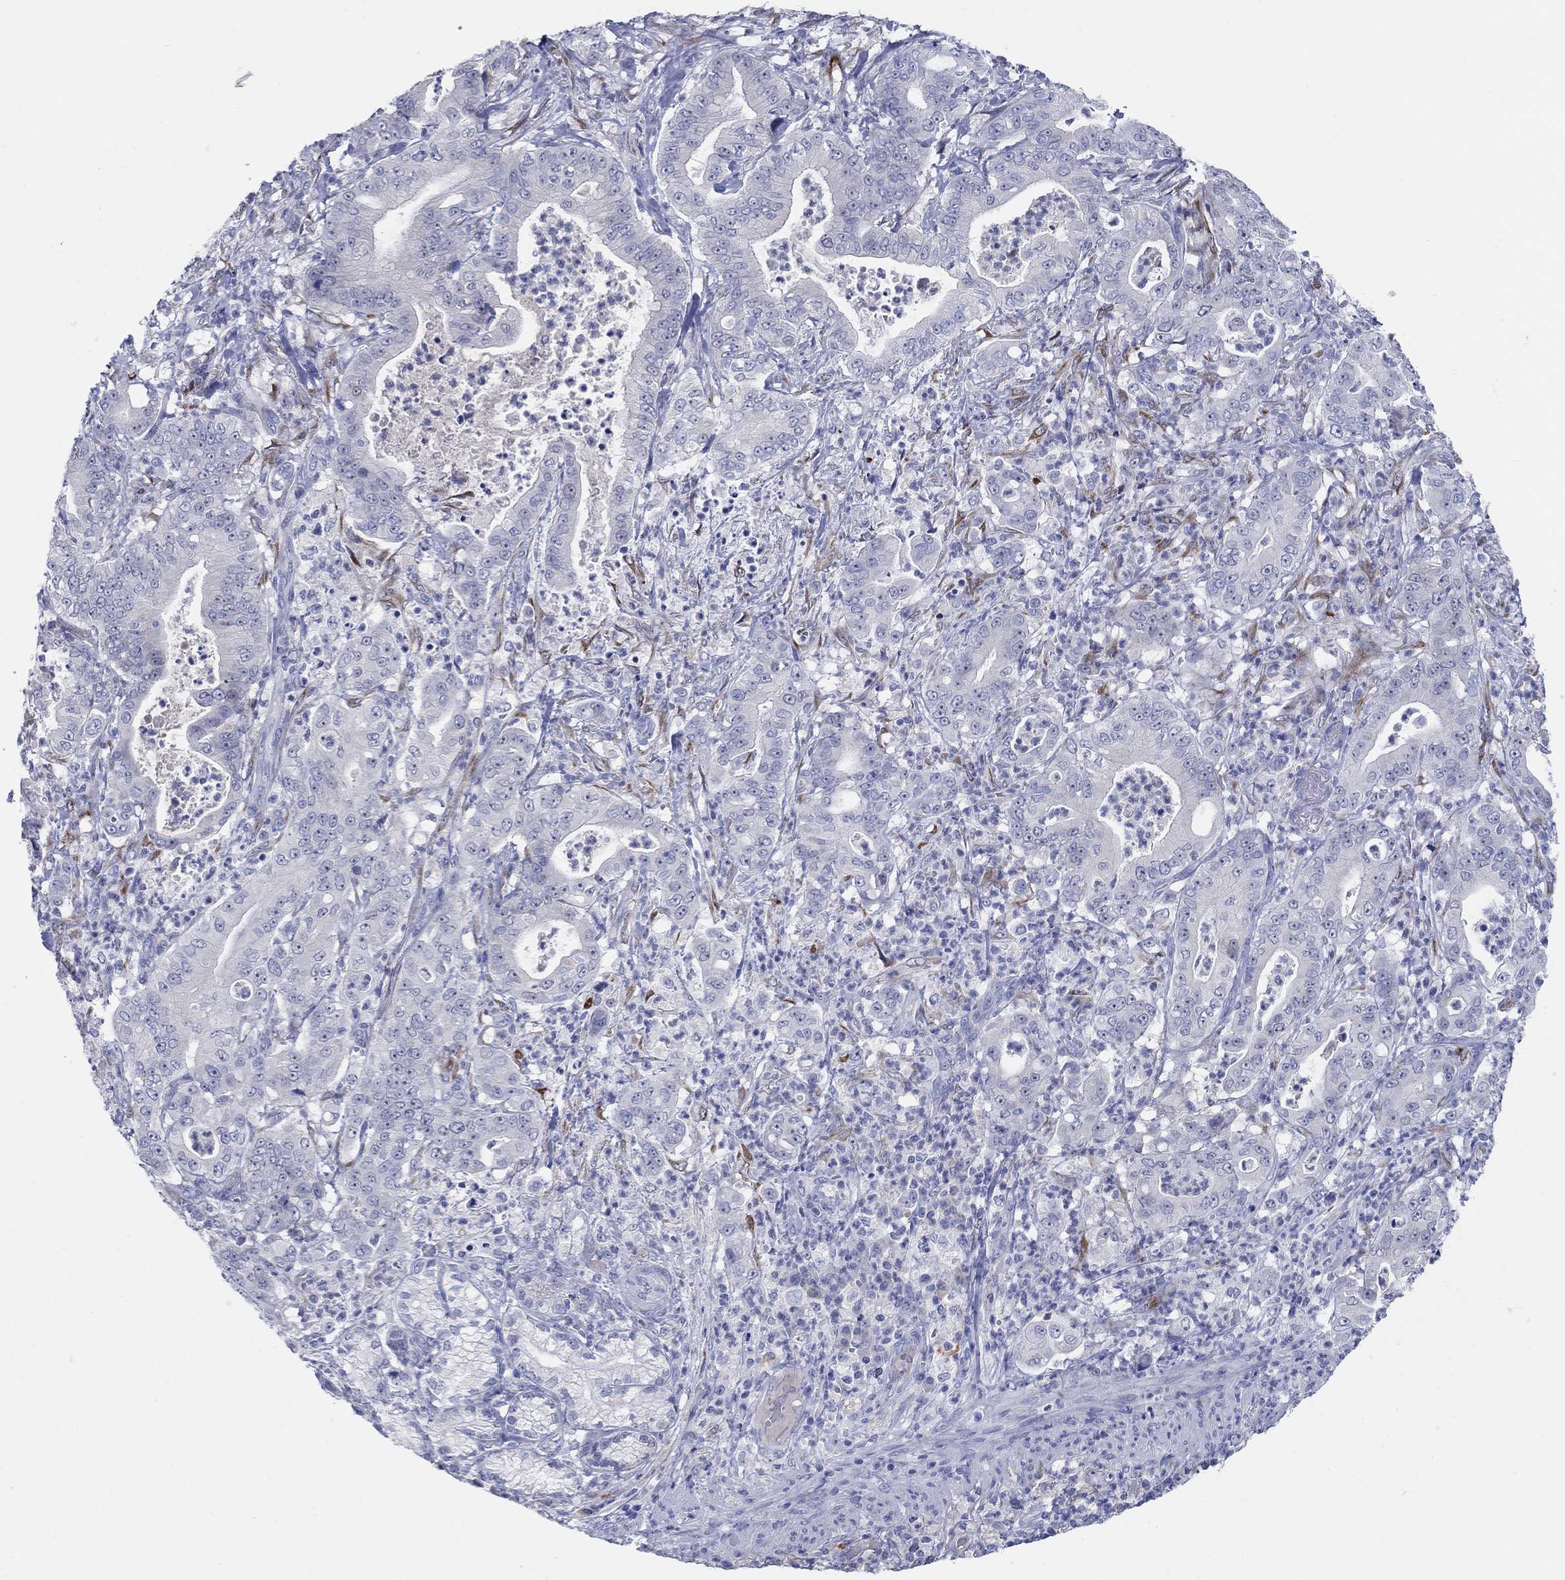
{"staining": {"intensity": "negative", "quantity": "none", "location": "none"}, "tissue": "pancreatic cancer", "cell_type": "Tumor cells", "image_type": "cancer", "snomed": [{"axis": "morphology", "description": "Adenocarcinoma, NOS"}, {"axis": "topography", "description": "Pancreas"}], "caption": "The immunohistochemistry (IHC) image has no significant expression in tumor cells of pancreatic cancer tissue. (Immunohistochemistry (ihc), brightfield microscopy, high magnification).", "gene": "REEP2", "patient": {"sex": "male", "age": 71}}